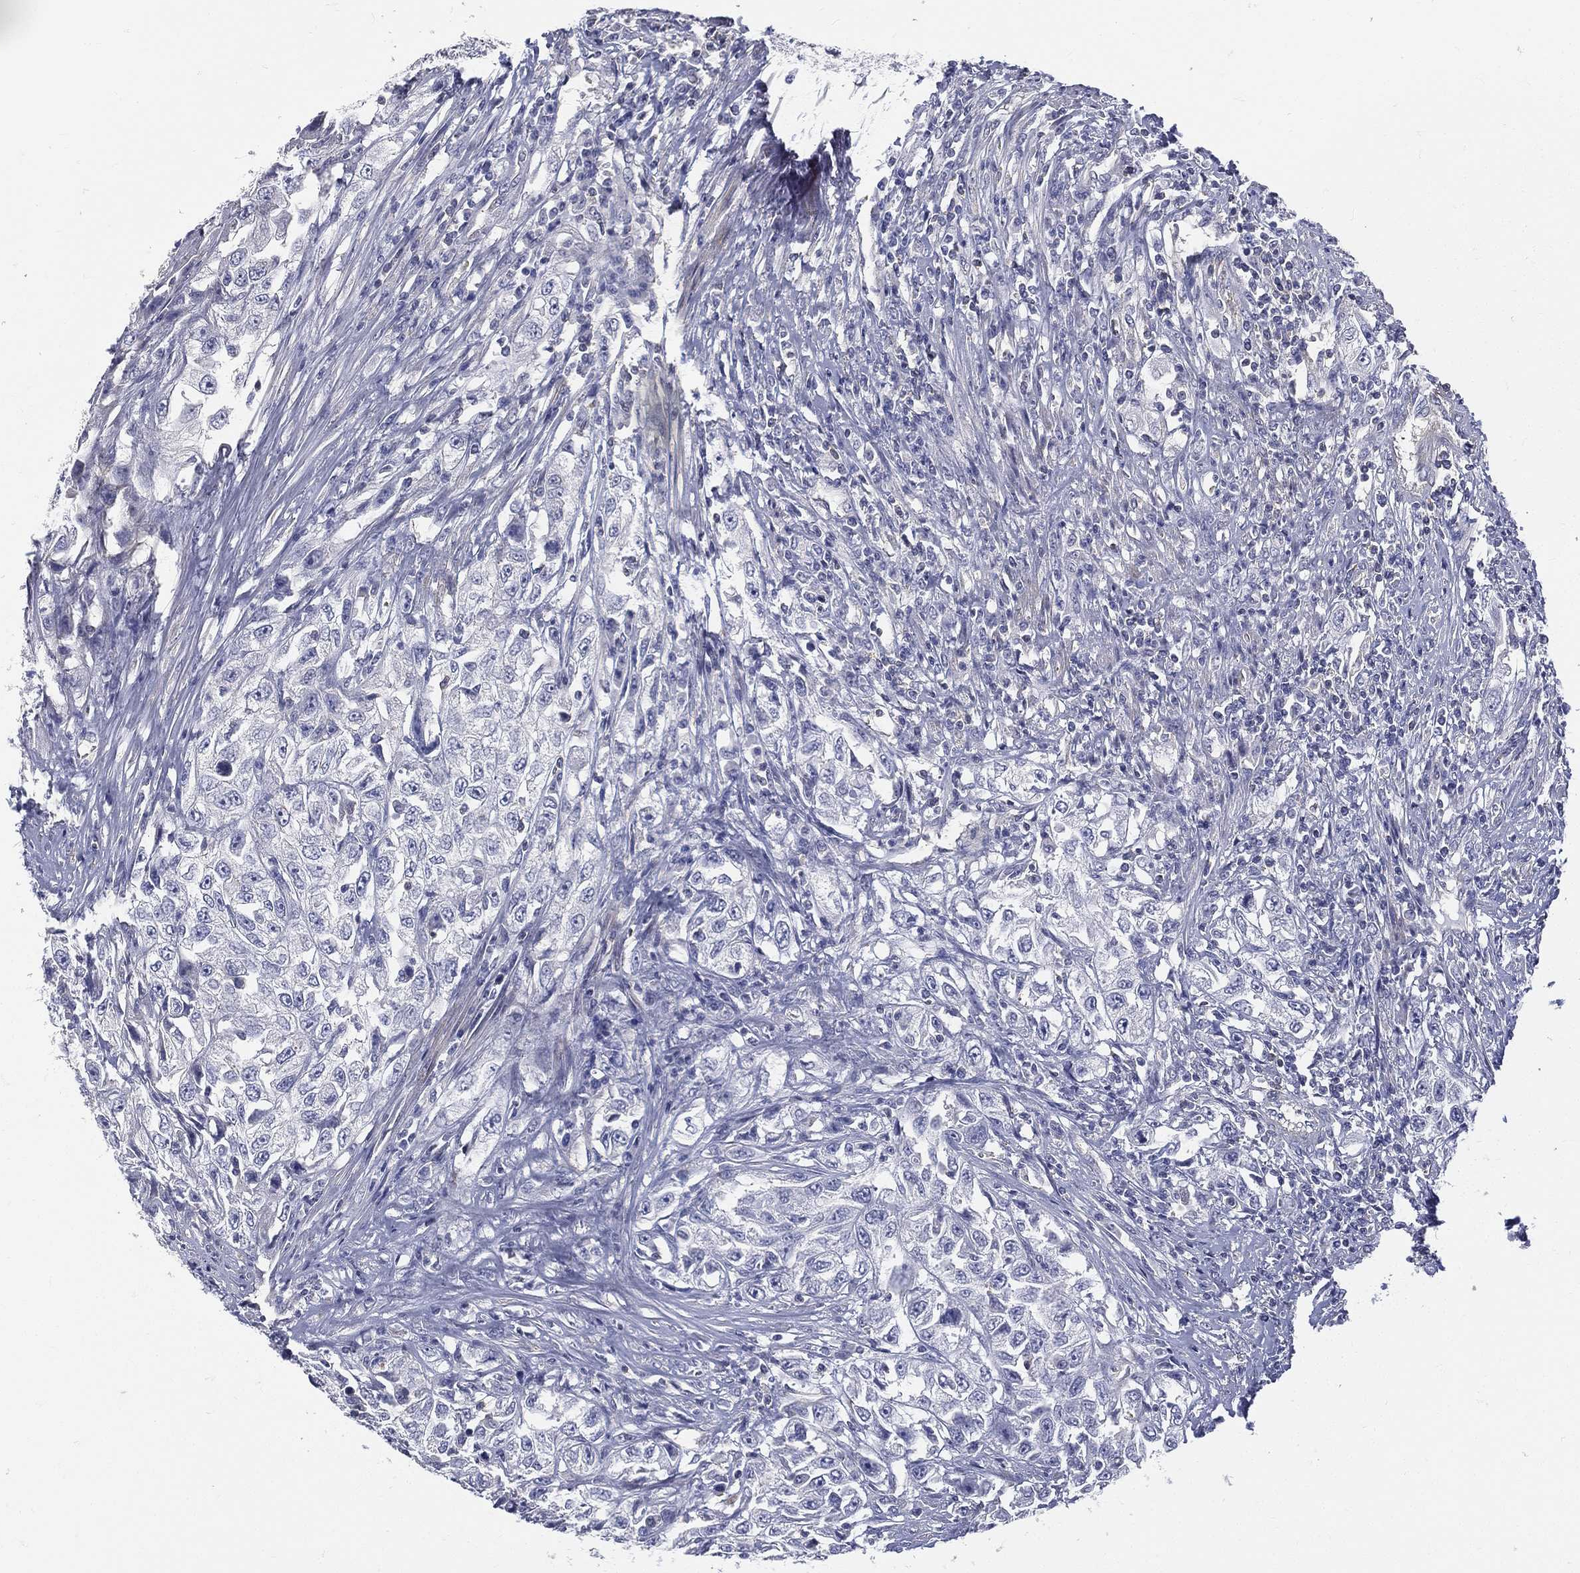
{"staining": {"intensity": "negative", "quantity": "none", "location": "none"}, "tissue": "urothelial cancer", "cell_type": "Tumor cells", "image_type": "cancer", "snomed": [{"axis": "morphology", "description": "Urothelial carcinoma, High grade"}, {"axis": "topography", "description": "Urinary bladder"}], "caption": "An IHC image of high-grade urothelial carcinoma is shown. There is no staining in tumor cells of high-grade urothelial carcinoma.", "gene": "ETNPPL", "patient": {"sex": "female", "age": 56}}